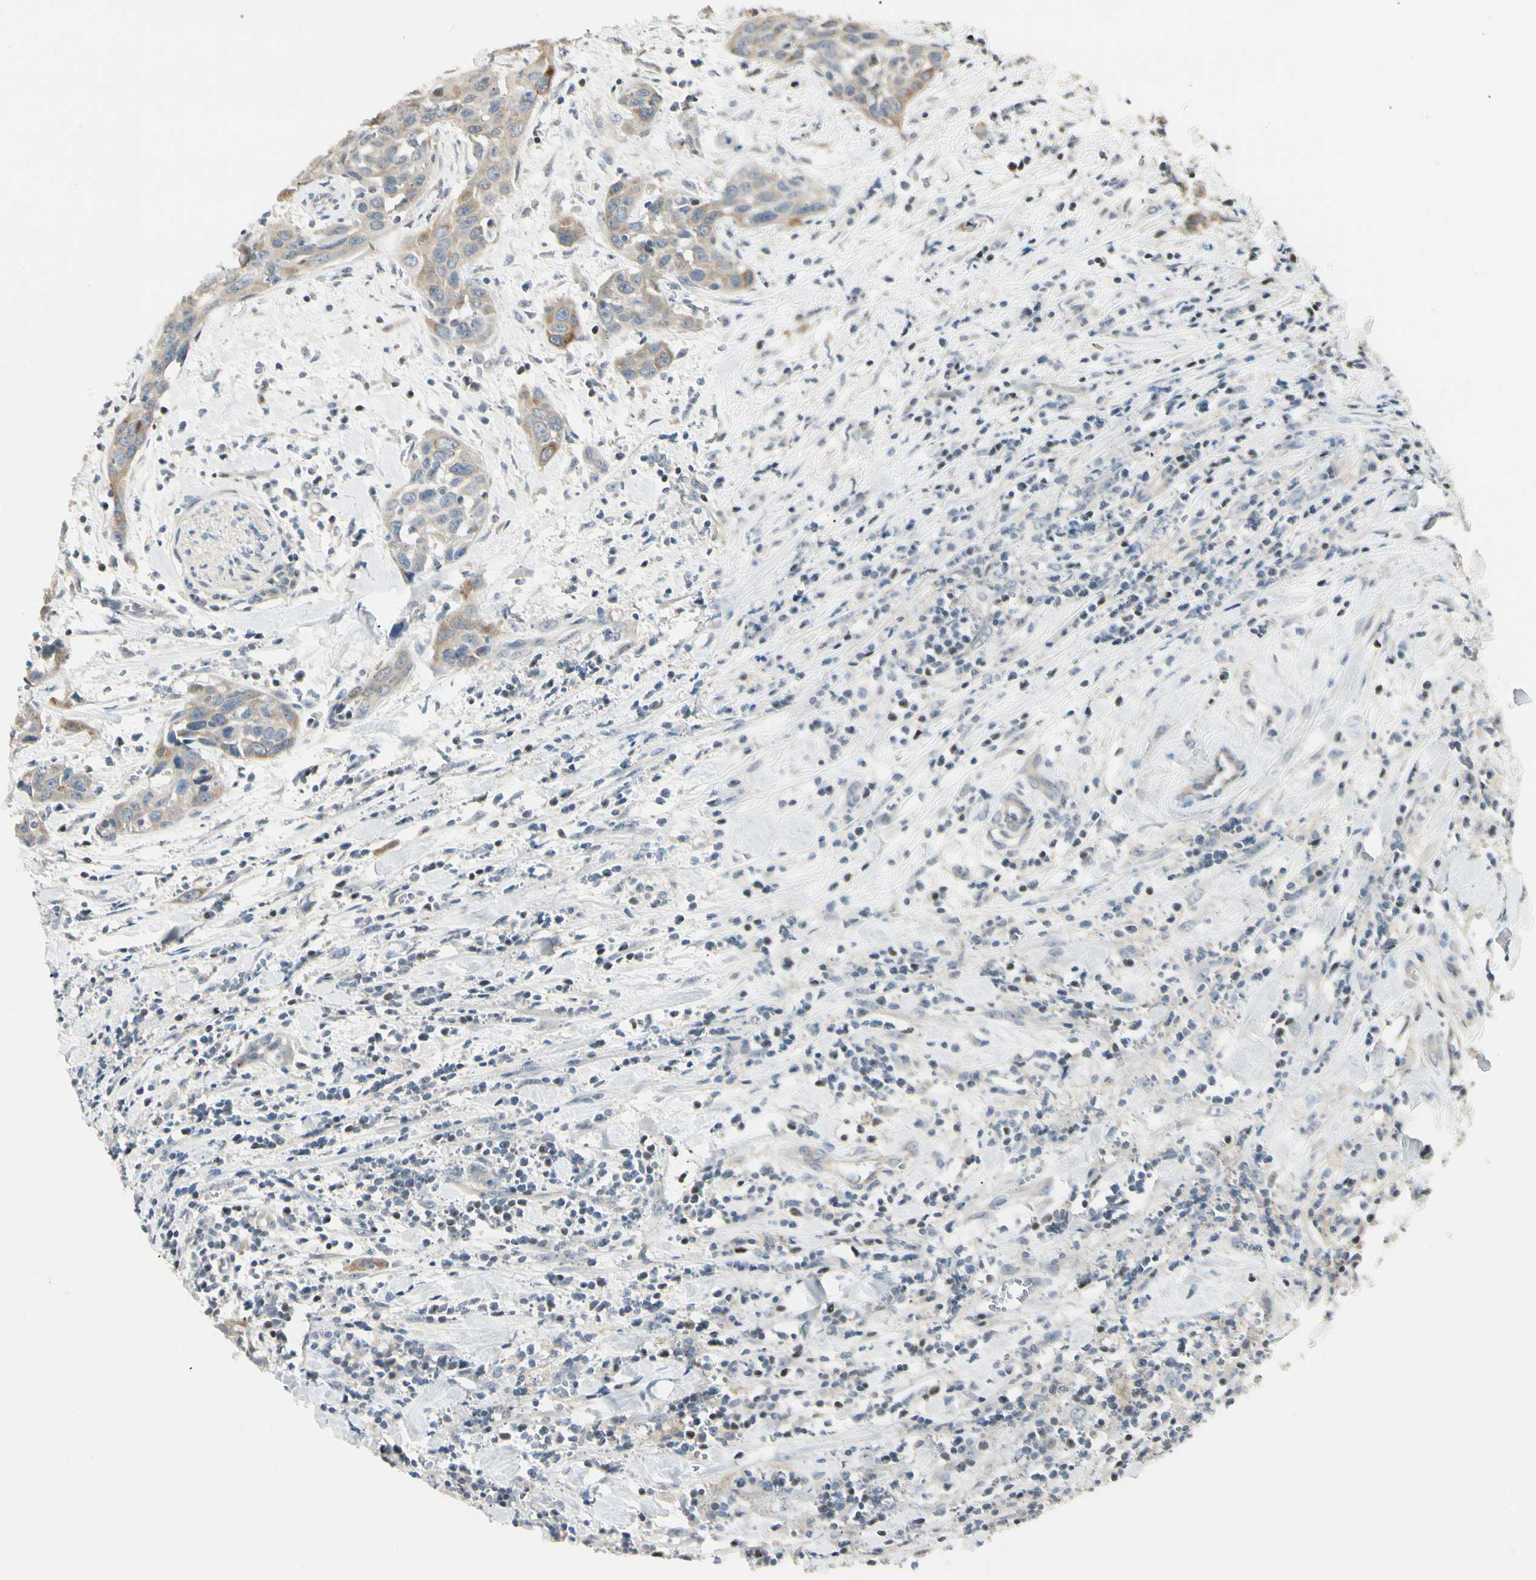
{"staining": {"intensity": "moderate", "quantity": ">75%", "location": "cytoplasmic/membranous"}, "tissue": "head and neck cancer", "cell_type": "Tumor cells", "image_type": "cancer", "snomed": [{"axis": "morphology", "description": "Squamous cell carcinoma, NOS"}, {"axis": "topography", "description": "Oral tissue"}, {"axis": "topography", "description": "Head-Neck"}], "caption": "Protein positivity by IHC shows moderate cytoplasmic/membranous staining in about >75% of tumor cells in head and neck squamous cell carcinoma.", "gene": "P3H2", "patient": {"sex": "female", "age": 50}}